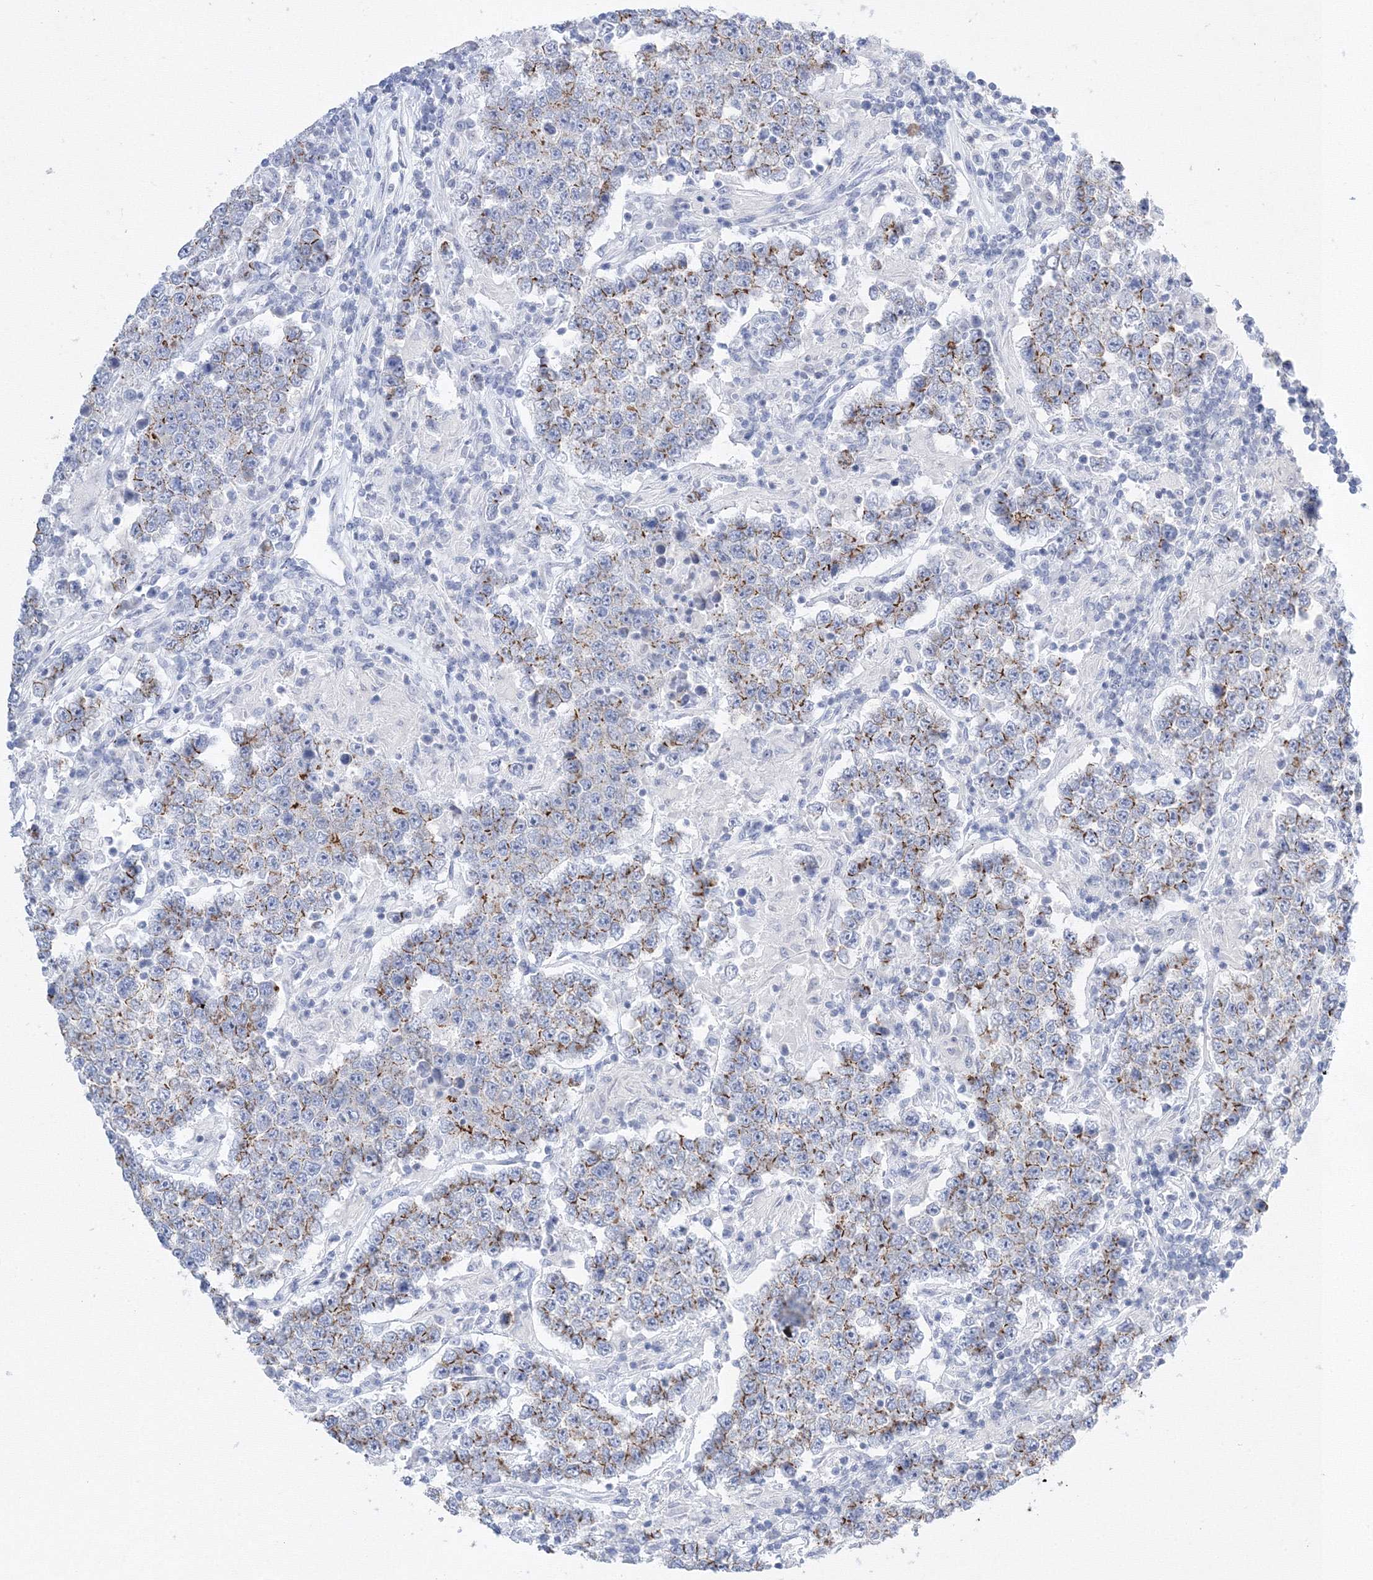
{"staining": {"intensity": "moderate", "quantity": "25%-75%", "location": "cytoplasmic/membranous"}, "tissue": "testis cancer", "cell_type": "Tumor cells", "image_type": "cancer", "snomed": [{"axis": "morphology", "description": "Normal tissue, NOS"}, {"axis": "morphology", "description": "Urothelial carcinoma, High grade"}, {"axis": "morphology", "description": "Seminoma, NOS"}, {"axis": "morphology", "description": "Carcinoma, Embryonal, NOS"}, {"axis": "topography", "description": "Urinary bladder"}, {"axis": "topography", "description": "Testis"}], "caption": "Testis embryonal carcinoma was stained to show a protein in brown. There is medium levels of moderate cytoplasmic/membranous positivity in about 25%-75% of tumor cells. (DAB (3,3'-diaminobenzidine) = brown stain, brightfield microscopy at high magnification).", "gene": "AASDH", "patient": {"sex": "male", "age": 41}}